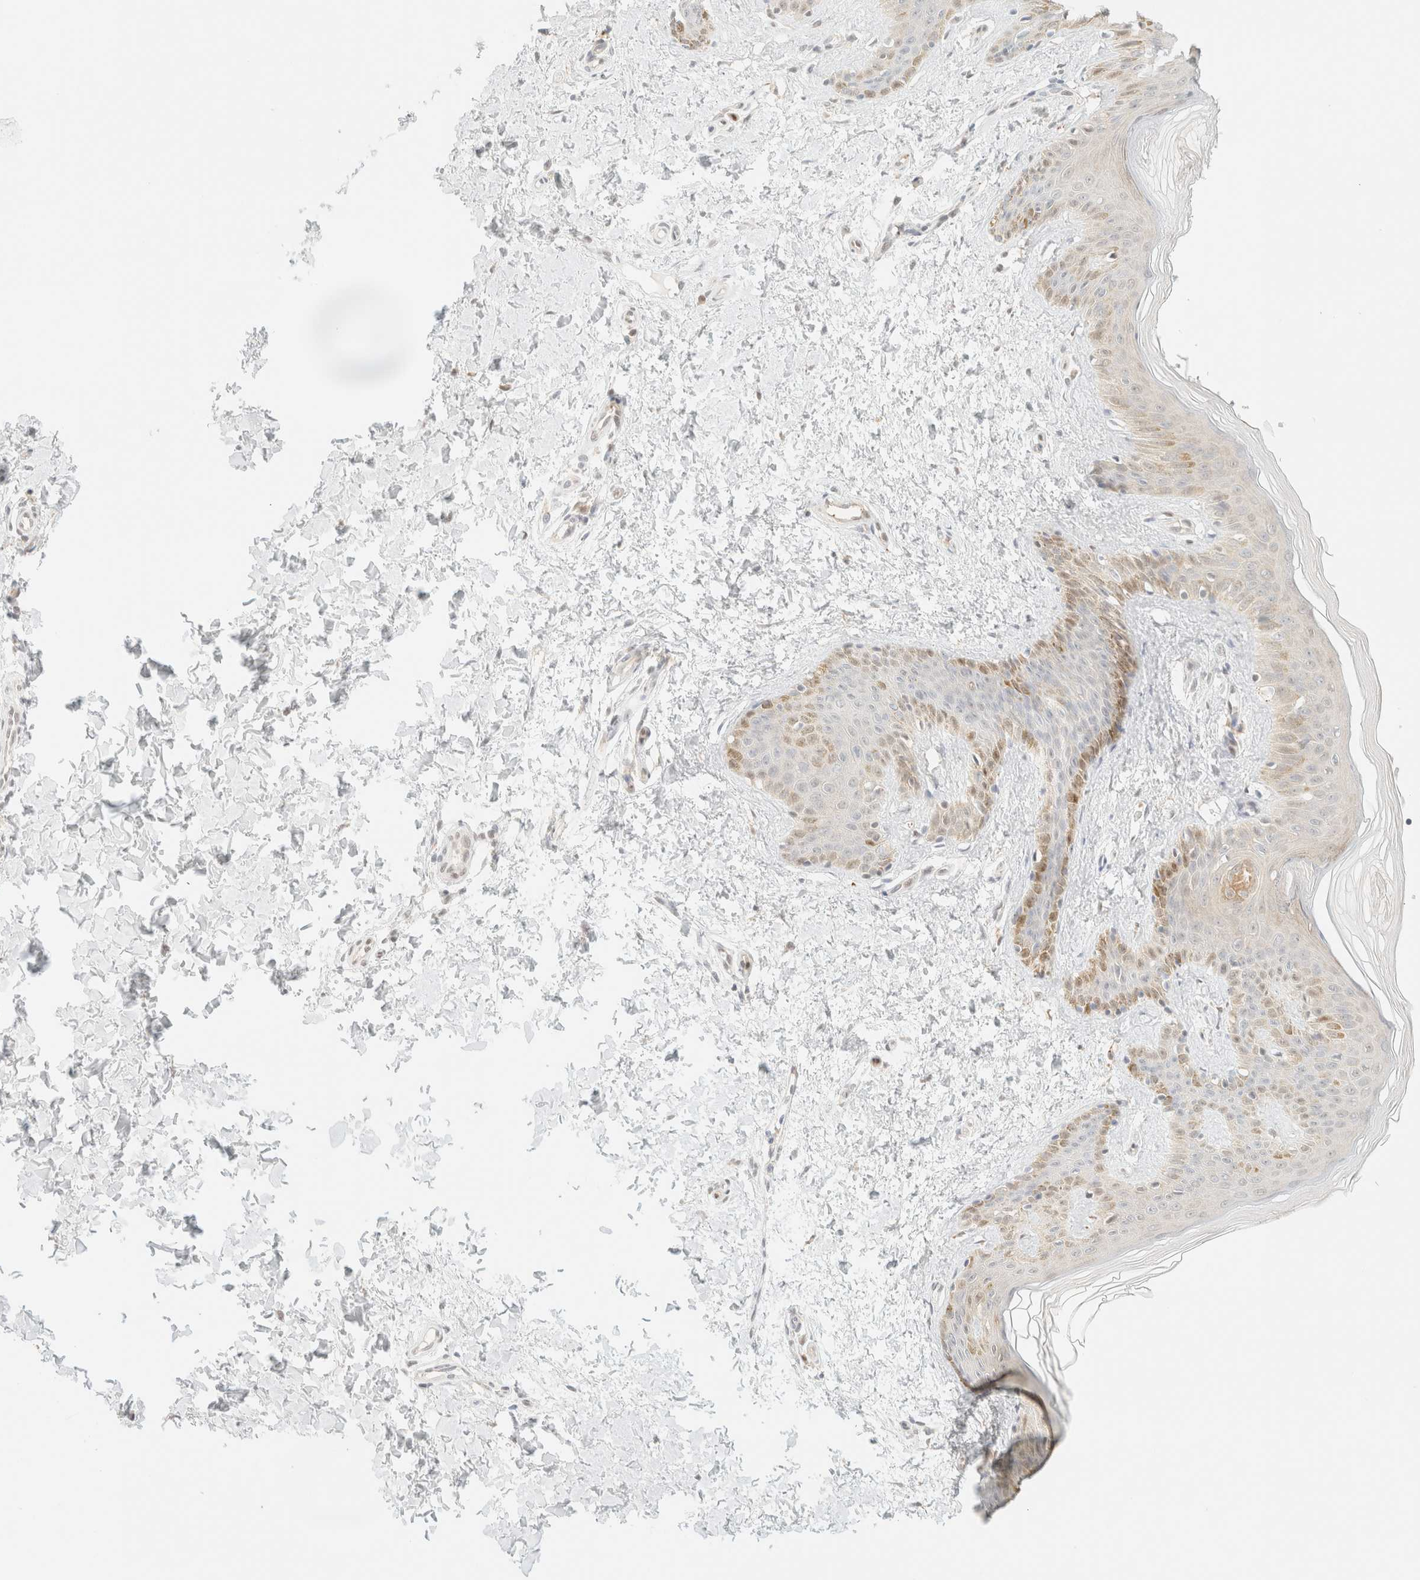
{"staining": {"intensity": "negative", "quantity": "none", "location": "none"}, "tissue": "skin", "cell_type": "Fibroblasts", "image_type": "normal", "snomed": [{"axis": "morphology", "description": "Normal tissue, NOS"}, {"axis": "morphology", "description": "Neoplasm, benign, NOS"}, {"axis": "topography", "description": "Skin"}, {"axis": "topography", "description": "Soft tissue"}], "caption": "Normal skin was stained to show a protein in brown. There is no significant positivity in fibroblasts.", "gene": "TSR1", "patient": {"sex": "male", "age": 26}}